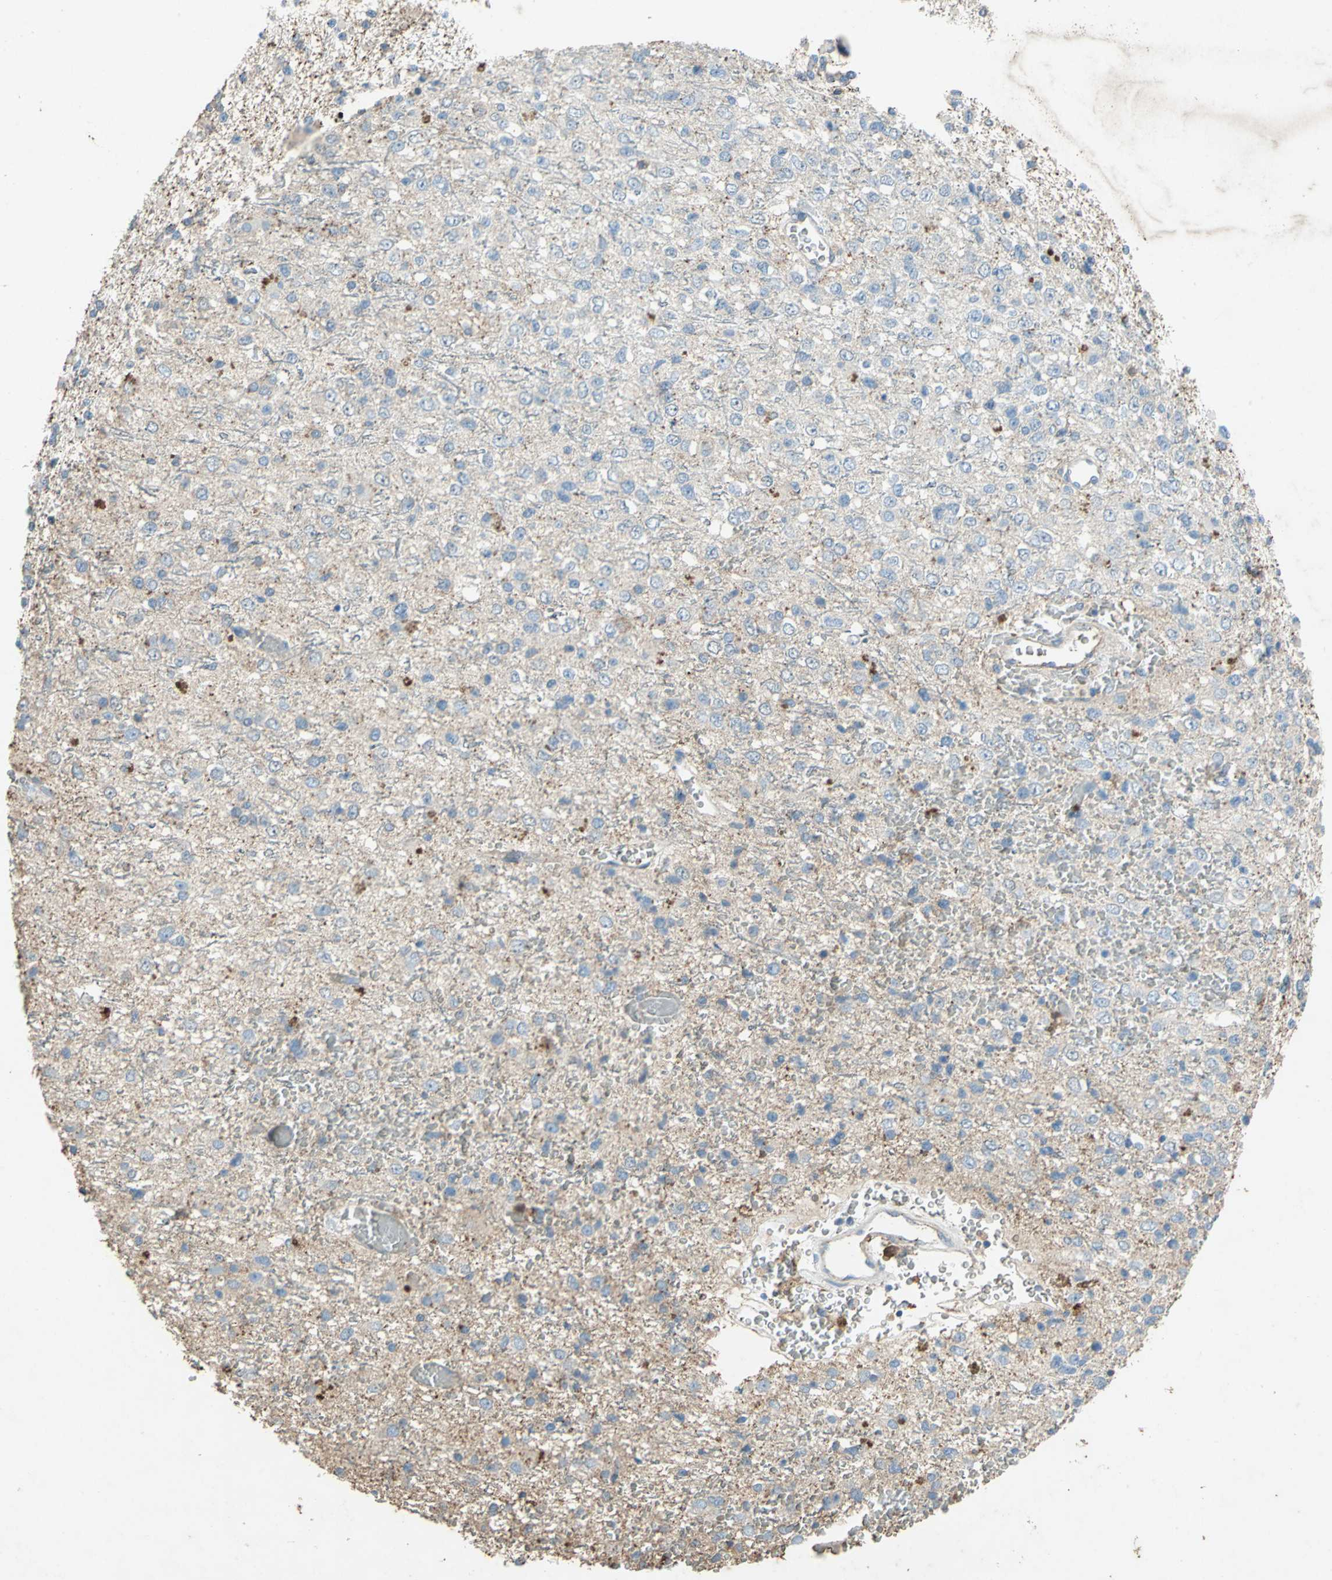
{"staining": {"intensity": "weak", "quantity": "<25%", "location": "cytoplasmic/membranous"}, "tissue": "glioma", "cell_type": "Tumor cells", "image_type": "cancer", "snomed": [{"axis": "morphology", "description": "Glioma, malignant, High grade"}, {"axis": "topography", "description": "pancreas cauda"}], "caption": "This is an immunohistochemistry histopathology image of glioma. There is no positivity in tumor cells.", "gene": "CCR6", "patient": {"sex": "male", "age": 60}}